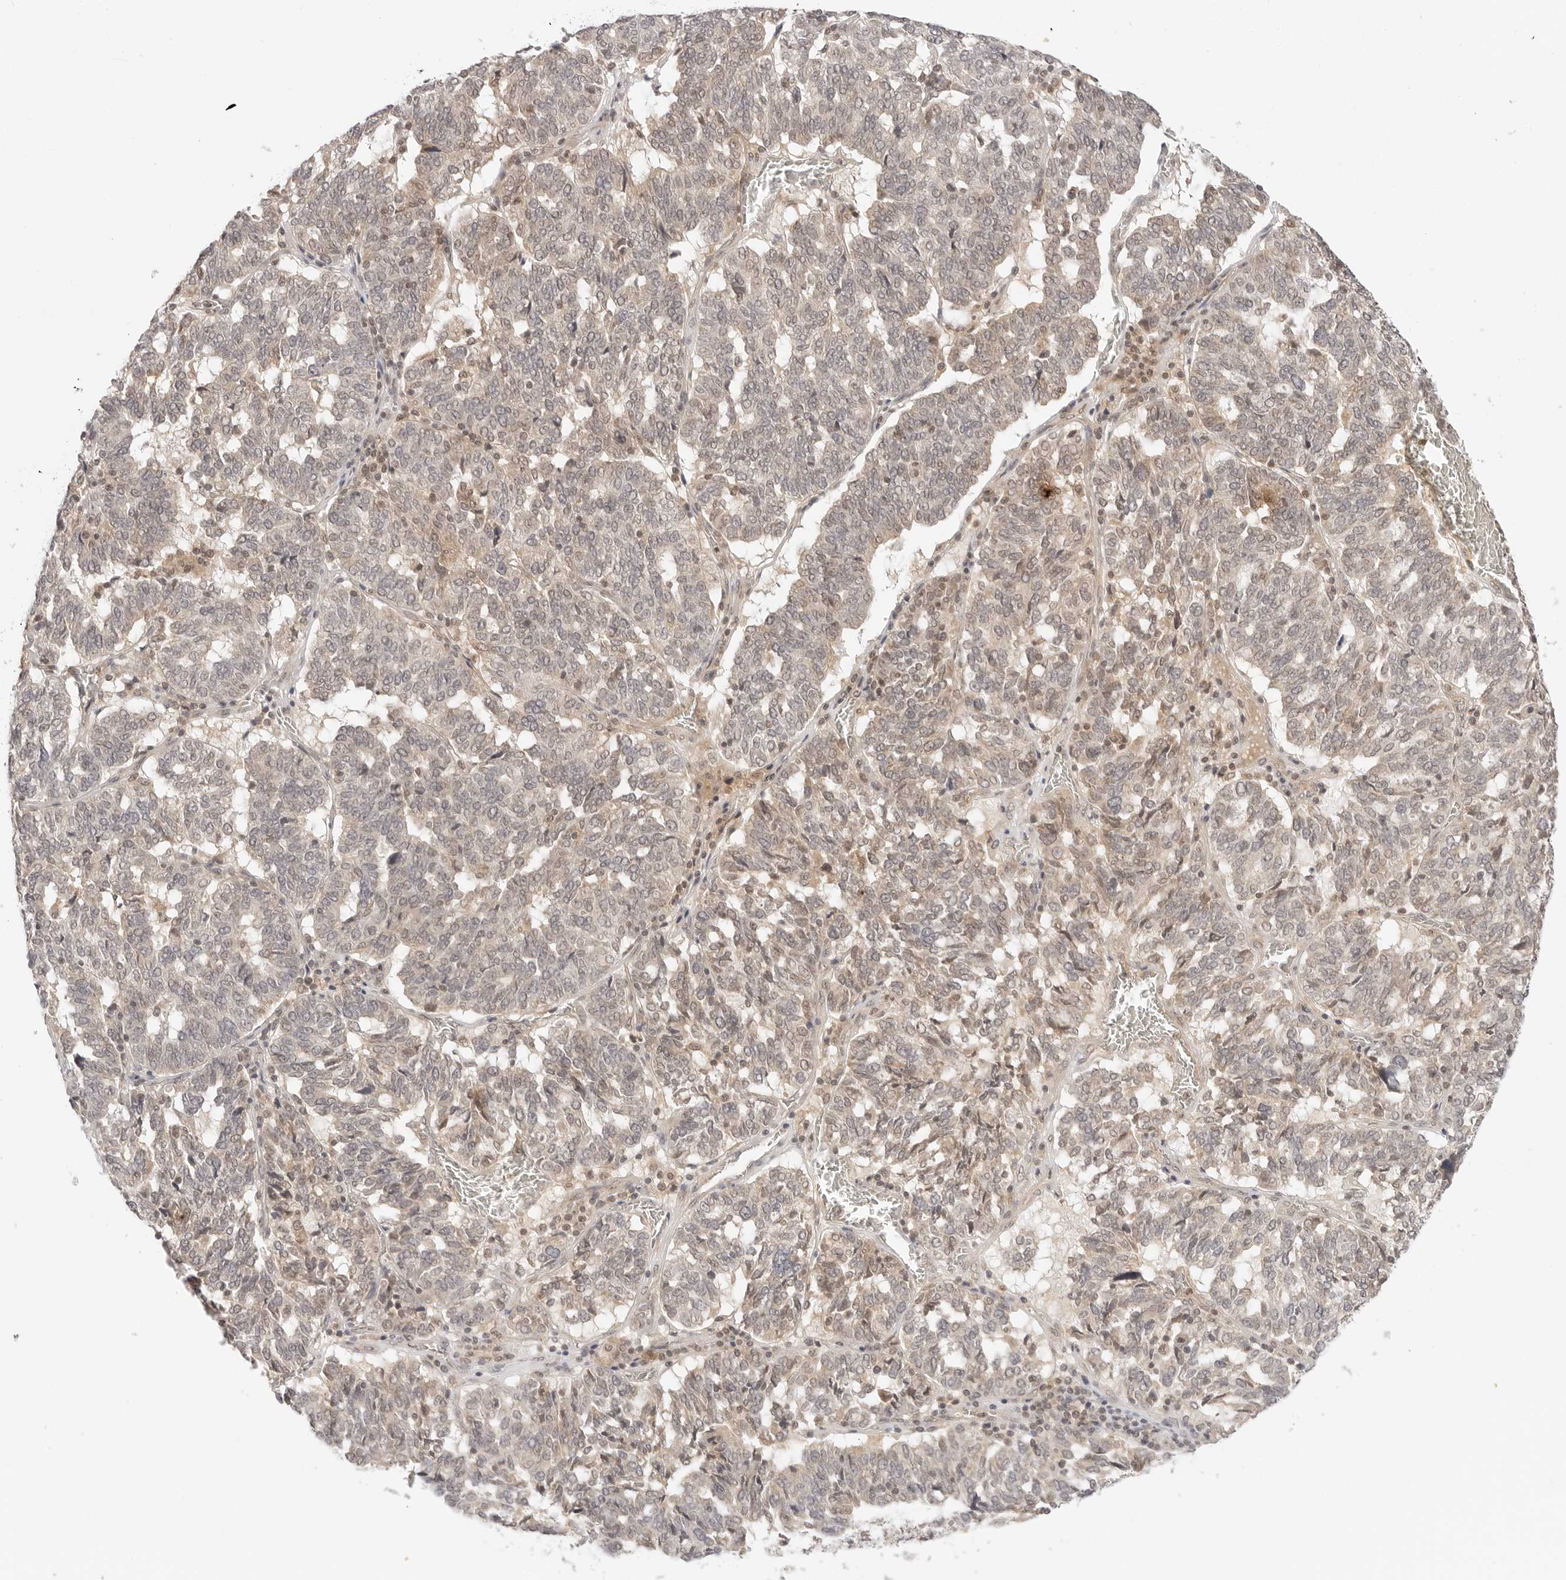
{"staining": {"intensity": "weak", "quantity": "25%-75%", "location": "cytoplasmic/membranous,nuclear"}, "tissue": "ovarian cancer", "cell_type": "Tumor cells", "image_type": "cancer", "snomed": [{"axis": "morphology", "description": "Cystadenocarcinoma, serous, NOS"}, {"axis": "topography", "description": "Ovary"}], "caption": "This image shows ovarian serous cystadenocarcinoma stained with immunohistochemistry to label a protein in brown. The cytoplasmic/membranous and nuclear of tumor cells show weak positivity for the protein. Nuclei are counter-stained blue.", "gene": "GPR34", "patient": {"sex": "female", "age": 59}}